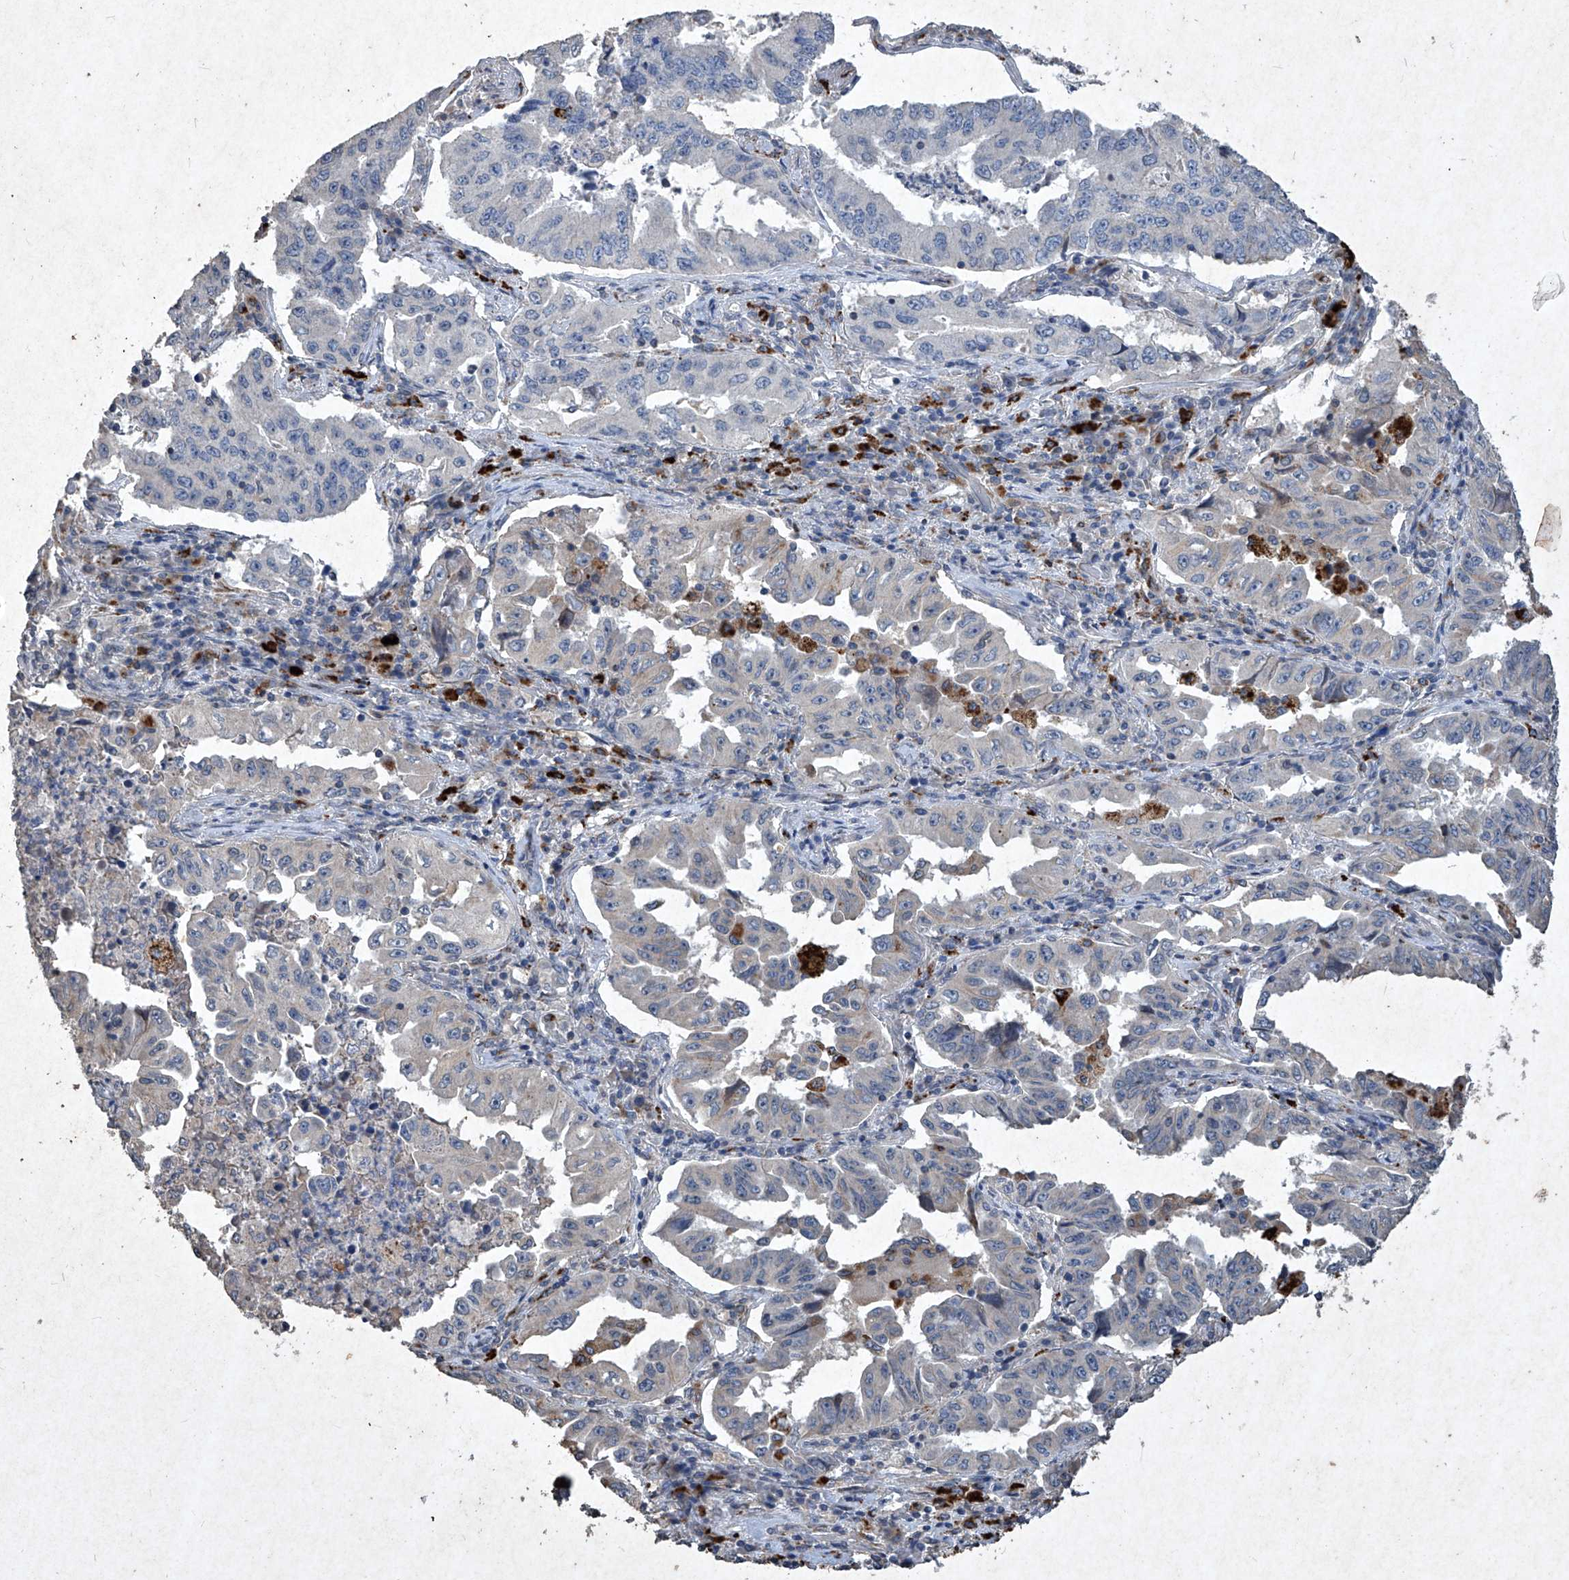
{"staining": {"intensity": "negative", "quantity": "none", "location": "none"}, "tissue": "lung cancer", "cell_type": "Tumor cells", "image_type": "cancer", "snomed": [{"axis": "morphology", "description": "Adenocarcinoma, NOS"}, {"axis": "topography", "description": "Lung"}], "caption": "Tumor cells show no significant positivity in adenocarcinoma (lung). (DAB (3,3'-diaminobenzidine) IHC, high magnification).", "gene": "MED16", "patient": {"sex": "female", "age": 51}}